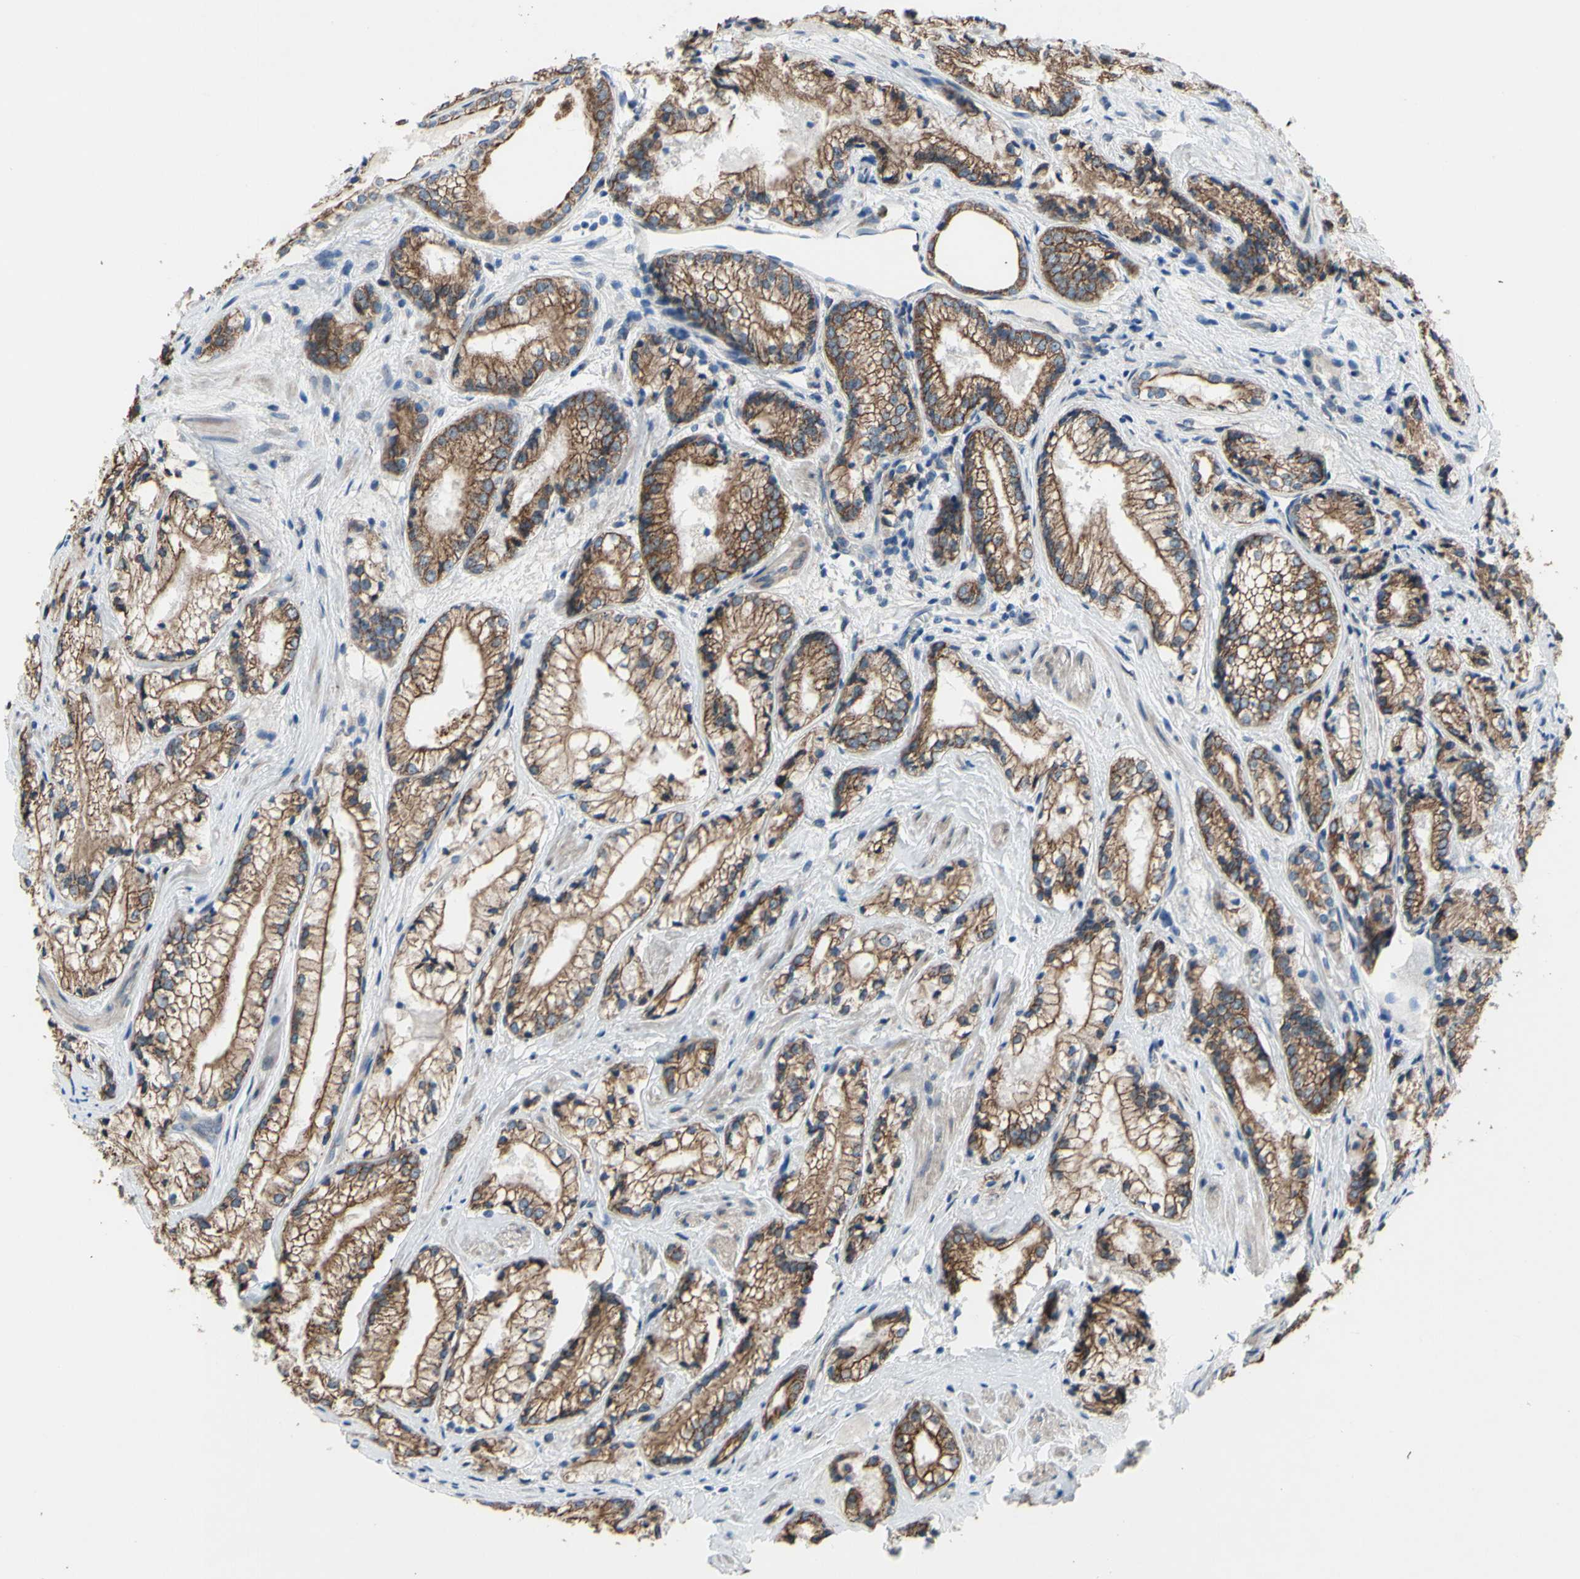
{"staining": {"intensity": "strong", "quantity": ">75%", "location": "cytoplasmic/membranous"}, "tissue": "prostate cancer", "cell_type": "Tumor cells", "image_type": "cancer", "snomed": [{"axis": "morphology", "description": "Adenocarcinoma, Low grade"}, {"axis": "topography", "description": "Prostate"}], "caption": "Prostate cancer (low-grade adenocarcinoma) tissue exhibits strong cytoplasmic/membranous staining in approximately >75% of tumor cells", "gene": "GRAMD2B", "patient": {"sex": "male", "age": 60}}